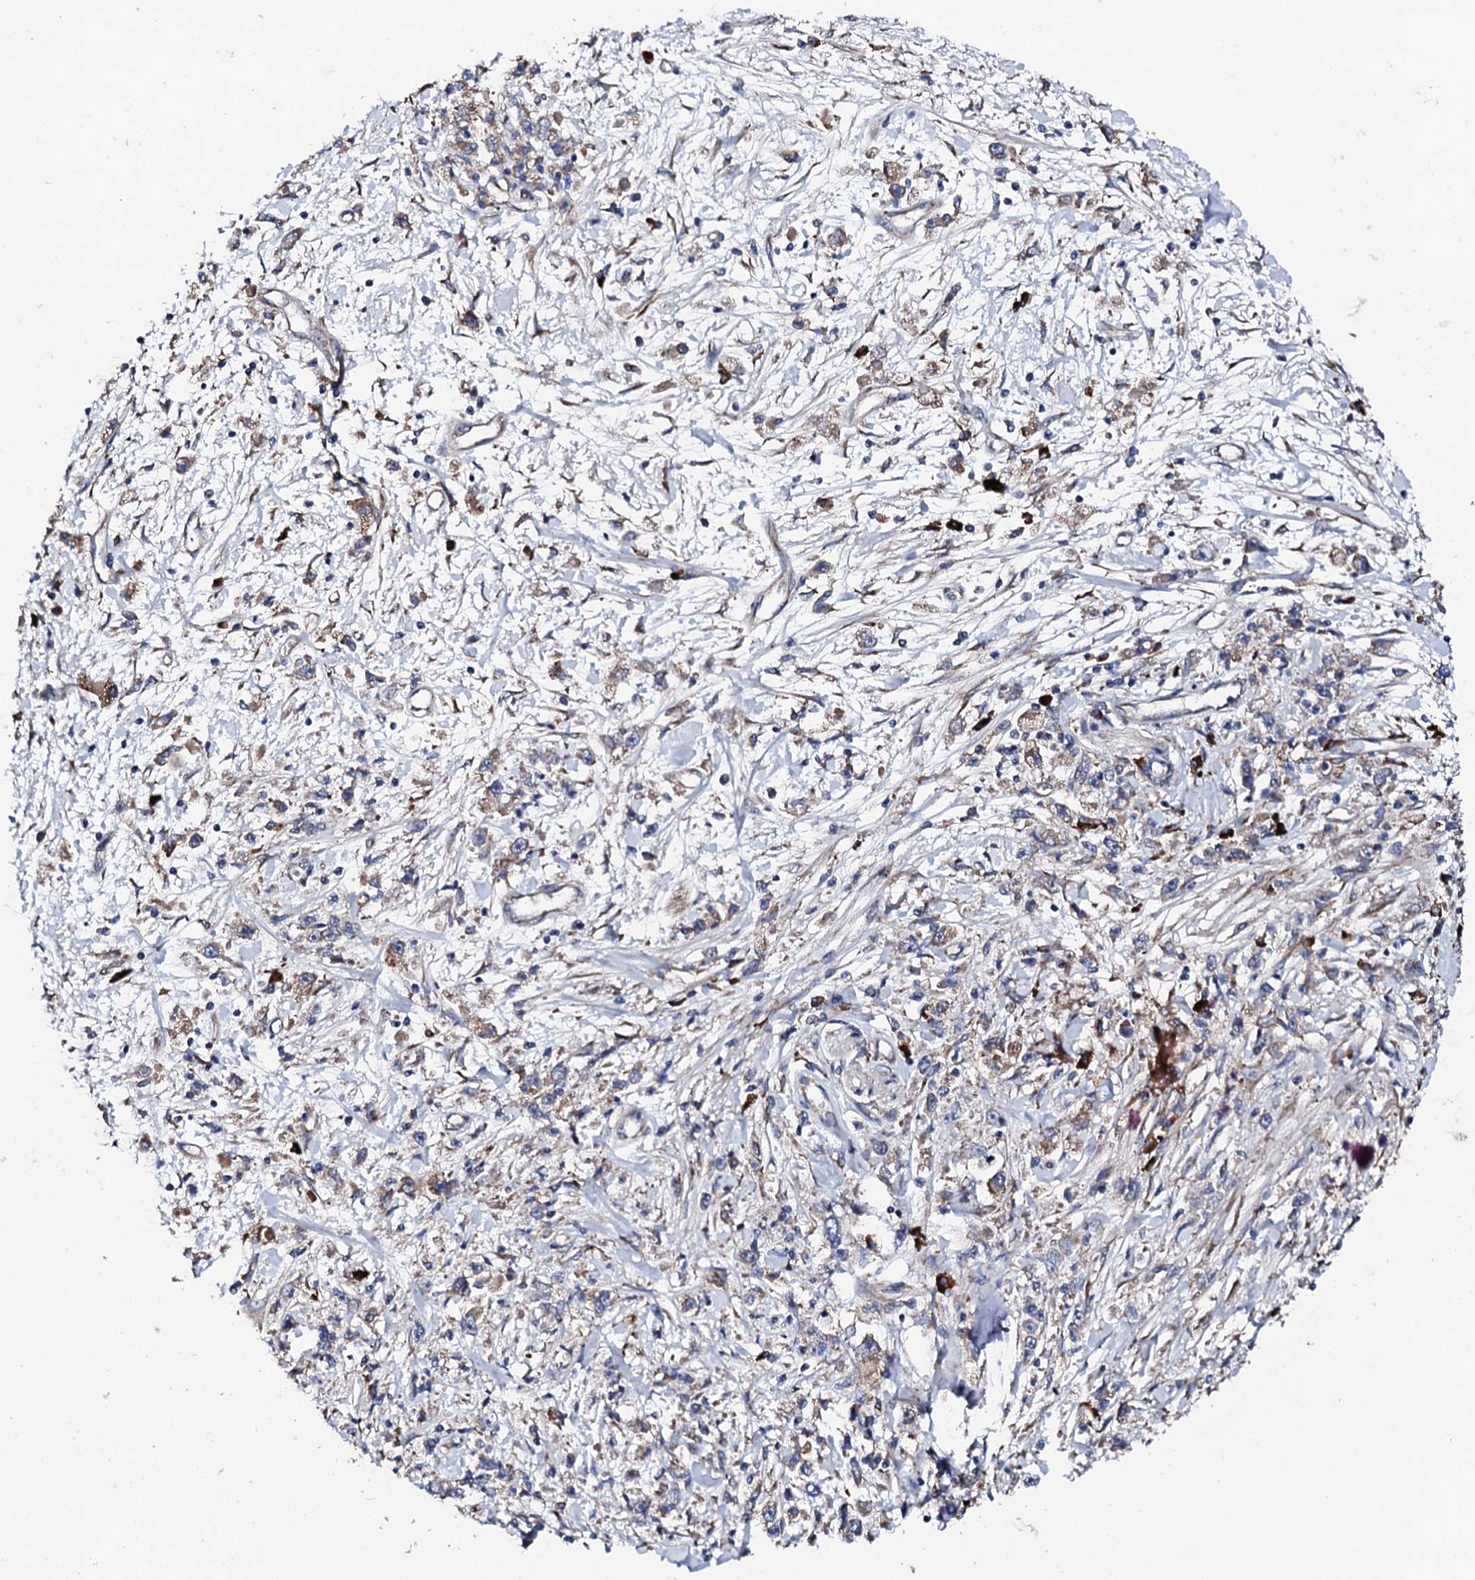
{"staining": {"intensity": "negative", "quantity": "none", "location": "none"}, "tissue": "stomach cancer", "cell_type": "Tumor cells", "image_type": "cancer", "snomed": [{"axis": "morphology", "description": "Adenocarcinoma, NOS"}, {"axis": "topography", "description": "Stomach"}], "caption": "A micrograph of adenocarcinoma (stomach) stained for a protein displays no brown staining in tumor cells.", "gene": "LIPT2", "patient": {"sex": "female", "age": 59}}